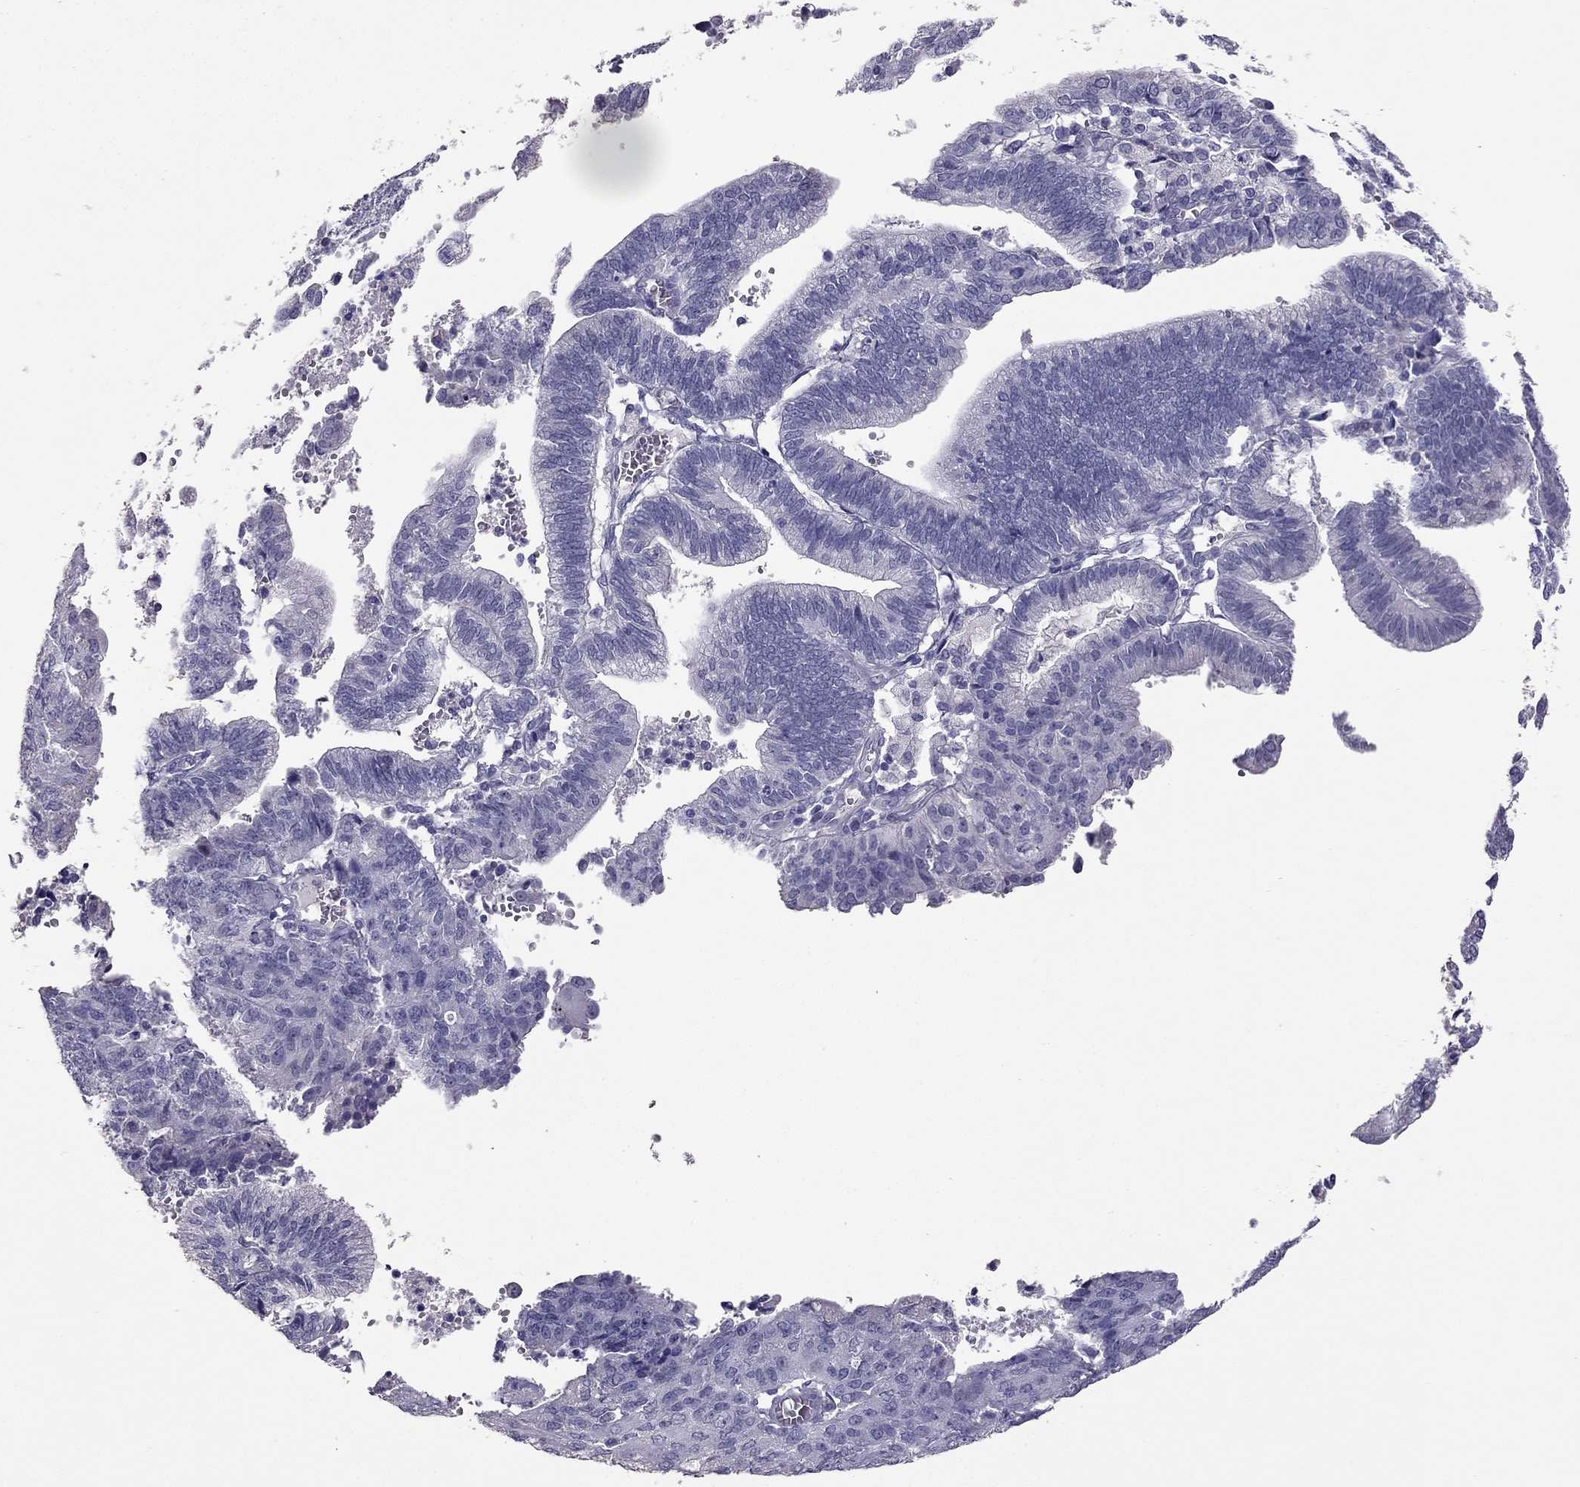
{"staining": {"intensity": "negative", "quantity": "none", "location": "none"}, "tissue": "endometrial cancer", "cell_type": "Tumor cells", "image_type": "cancer", "snomed": [{"axis": "morphology", "description": "Adenocarcinoma, NOS"}, {"axis": "topography", "description": "Endometrium"}], "caption": "Image shows no significant protein positivity in tumor cells of endometrial adenocarcinoma.", "gene": "RHO", "patient": {"sex": "female", "age": 82}}